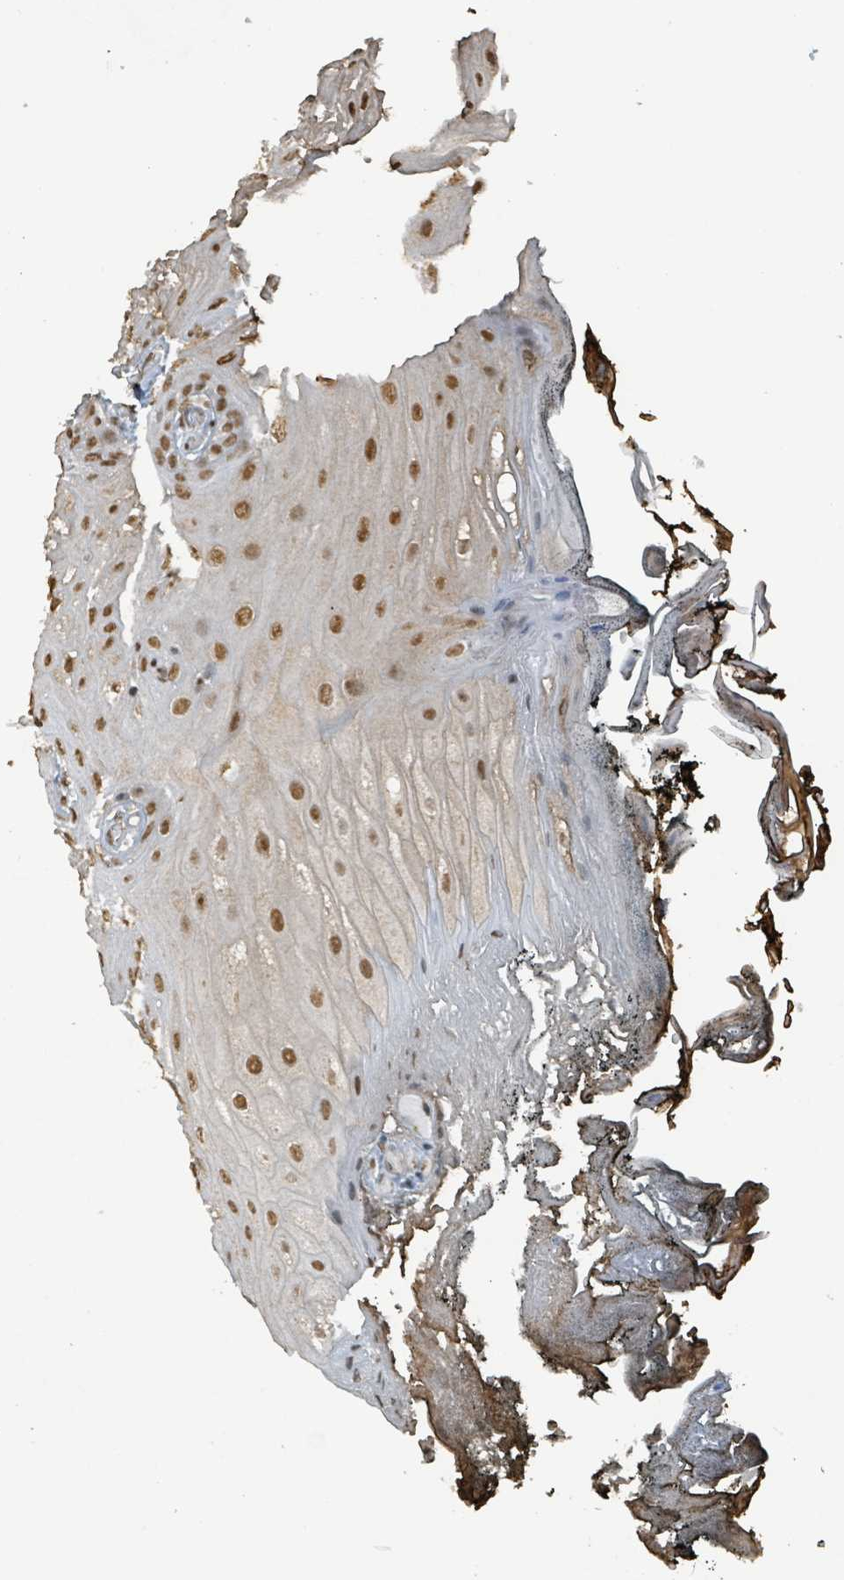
{"staining": {"intensity": "moderate", "quantity": ">75%", "location": "nuclear"}, "tissue": "oral mucosa", "cell_type": "Squamous epithelial cells", "image_type": "normal", "snomed": [{"axis": "morphology", "description": "Normal tissue, NOS"}, {"axis": "morphology", "description": "Squamous cell carcinoma, NOS"}, {"axis": "topography", "description": "Oral tissue"}, {"axis": "topography", "description": "Head-Neck"}], "caption": "Immunohistochemistry staining of benign oral mucosa, which shows medium levels of moderate nuclear staining in approximately >75% of squamous epithelial cells indicating moderate nuclear protein staining. The staining was performed using DAB (3,3'-diaminobenzidine) (brown) for protein detection and nuclei were counterstained in hematoxylin (blue).", "gene": "PHIP", "patient": {"sex": "female", "age": 81}}